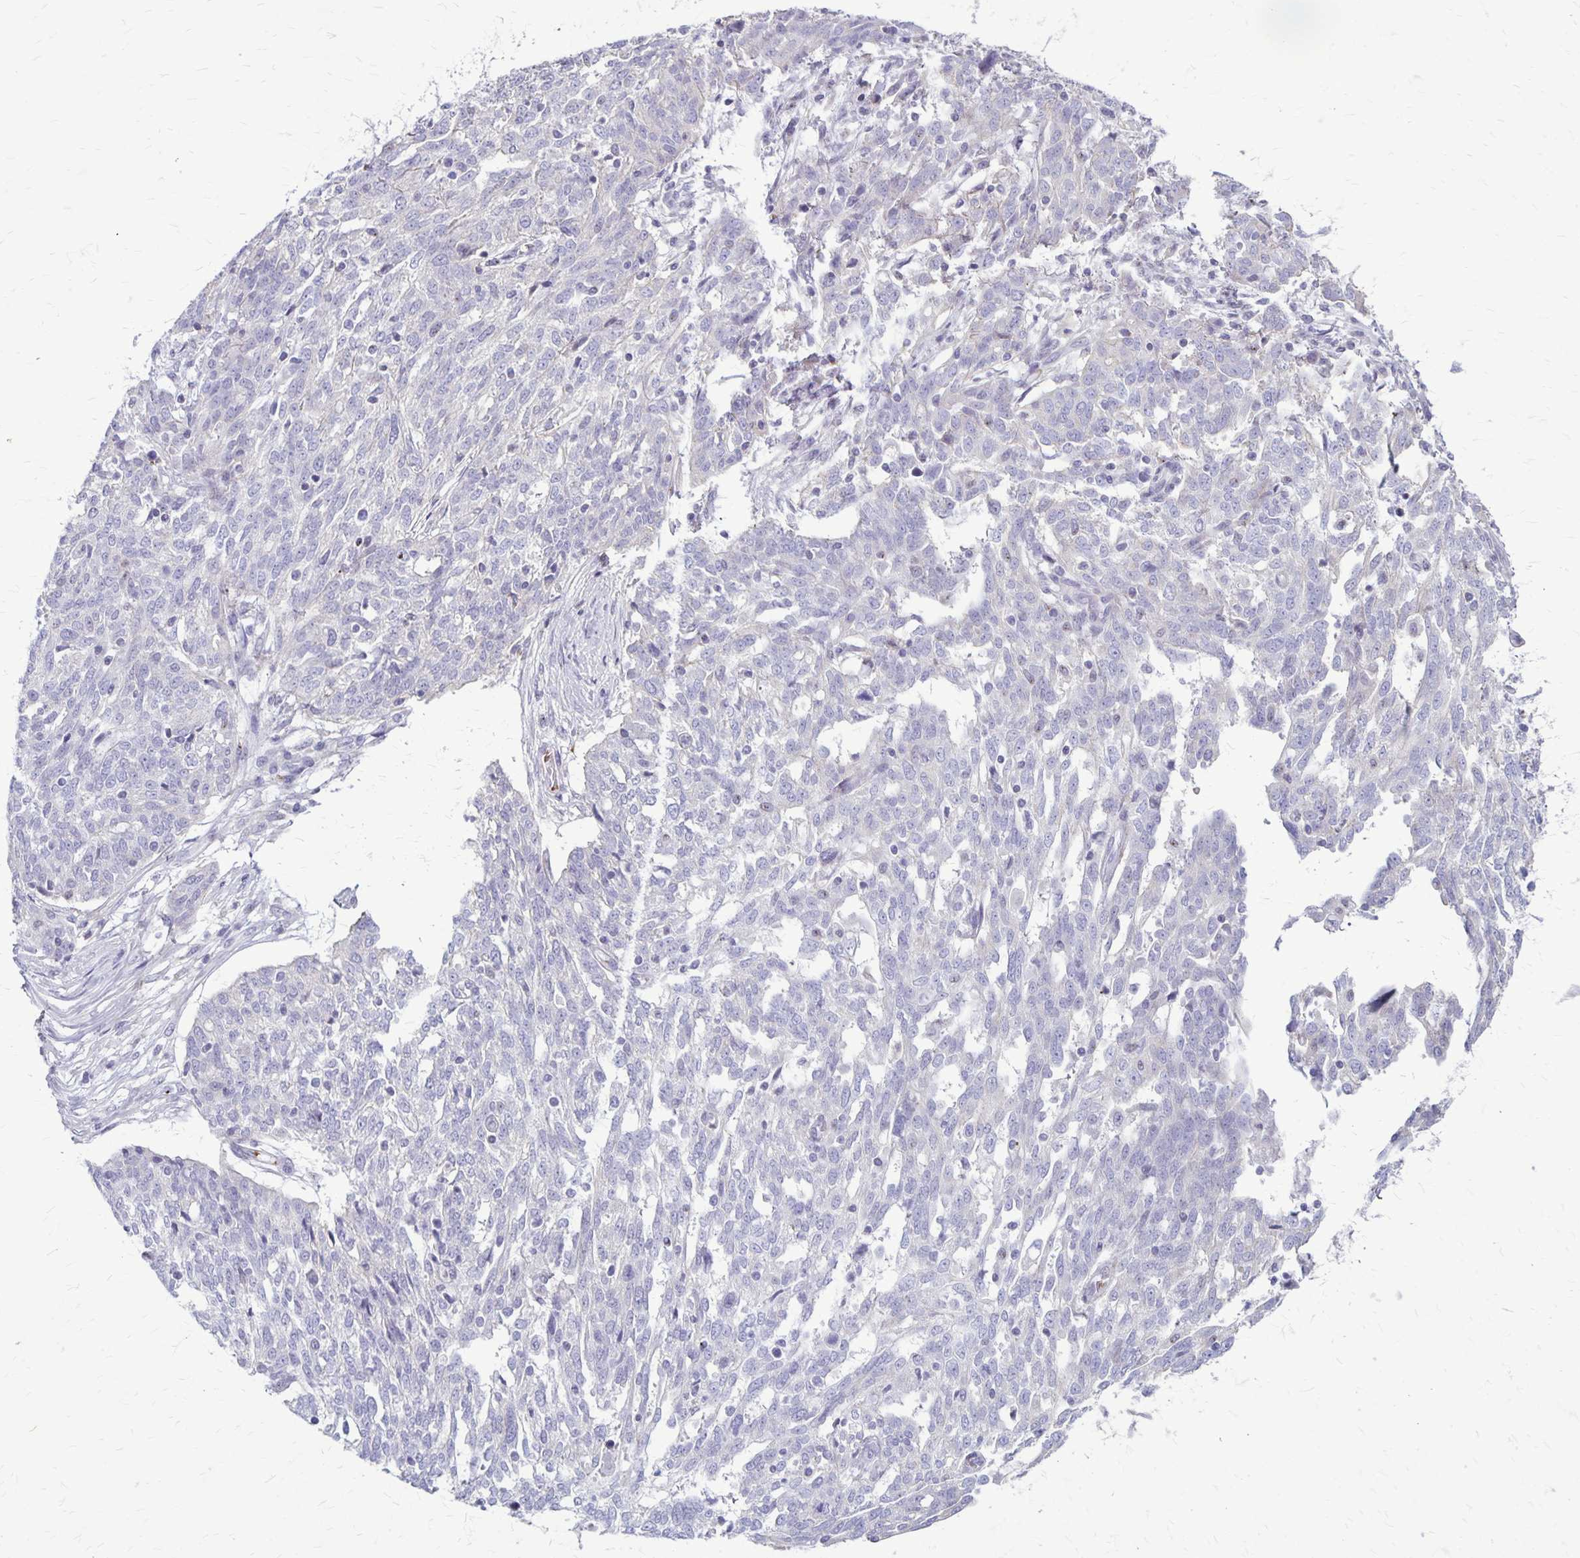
{"staining": {"intensity": "negative", "quantity": "none", "location": "none"}, "tissue": "ovarian cancer", "cell_type": "Tumor cells", "image_type": "cancer", "snomed": [{"axis": "morphology", "description": "Cystadenocarcinoma, serous, NOS"}, {"axis": "topography", "description": "Ovary"}], "caption": "High magnification brightfield microscopy of ovarian cancer stained with DAB (brown) and counterstained with hematoxylin (blue): tumor cells show no significant positivity. (DAB immunohistochemistry, high magnification).", "gene": "GP9", "patient": {"sex": "female", "age": 67}}